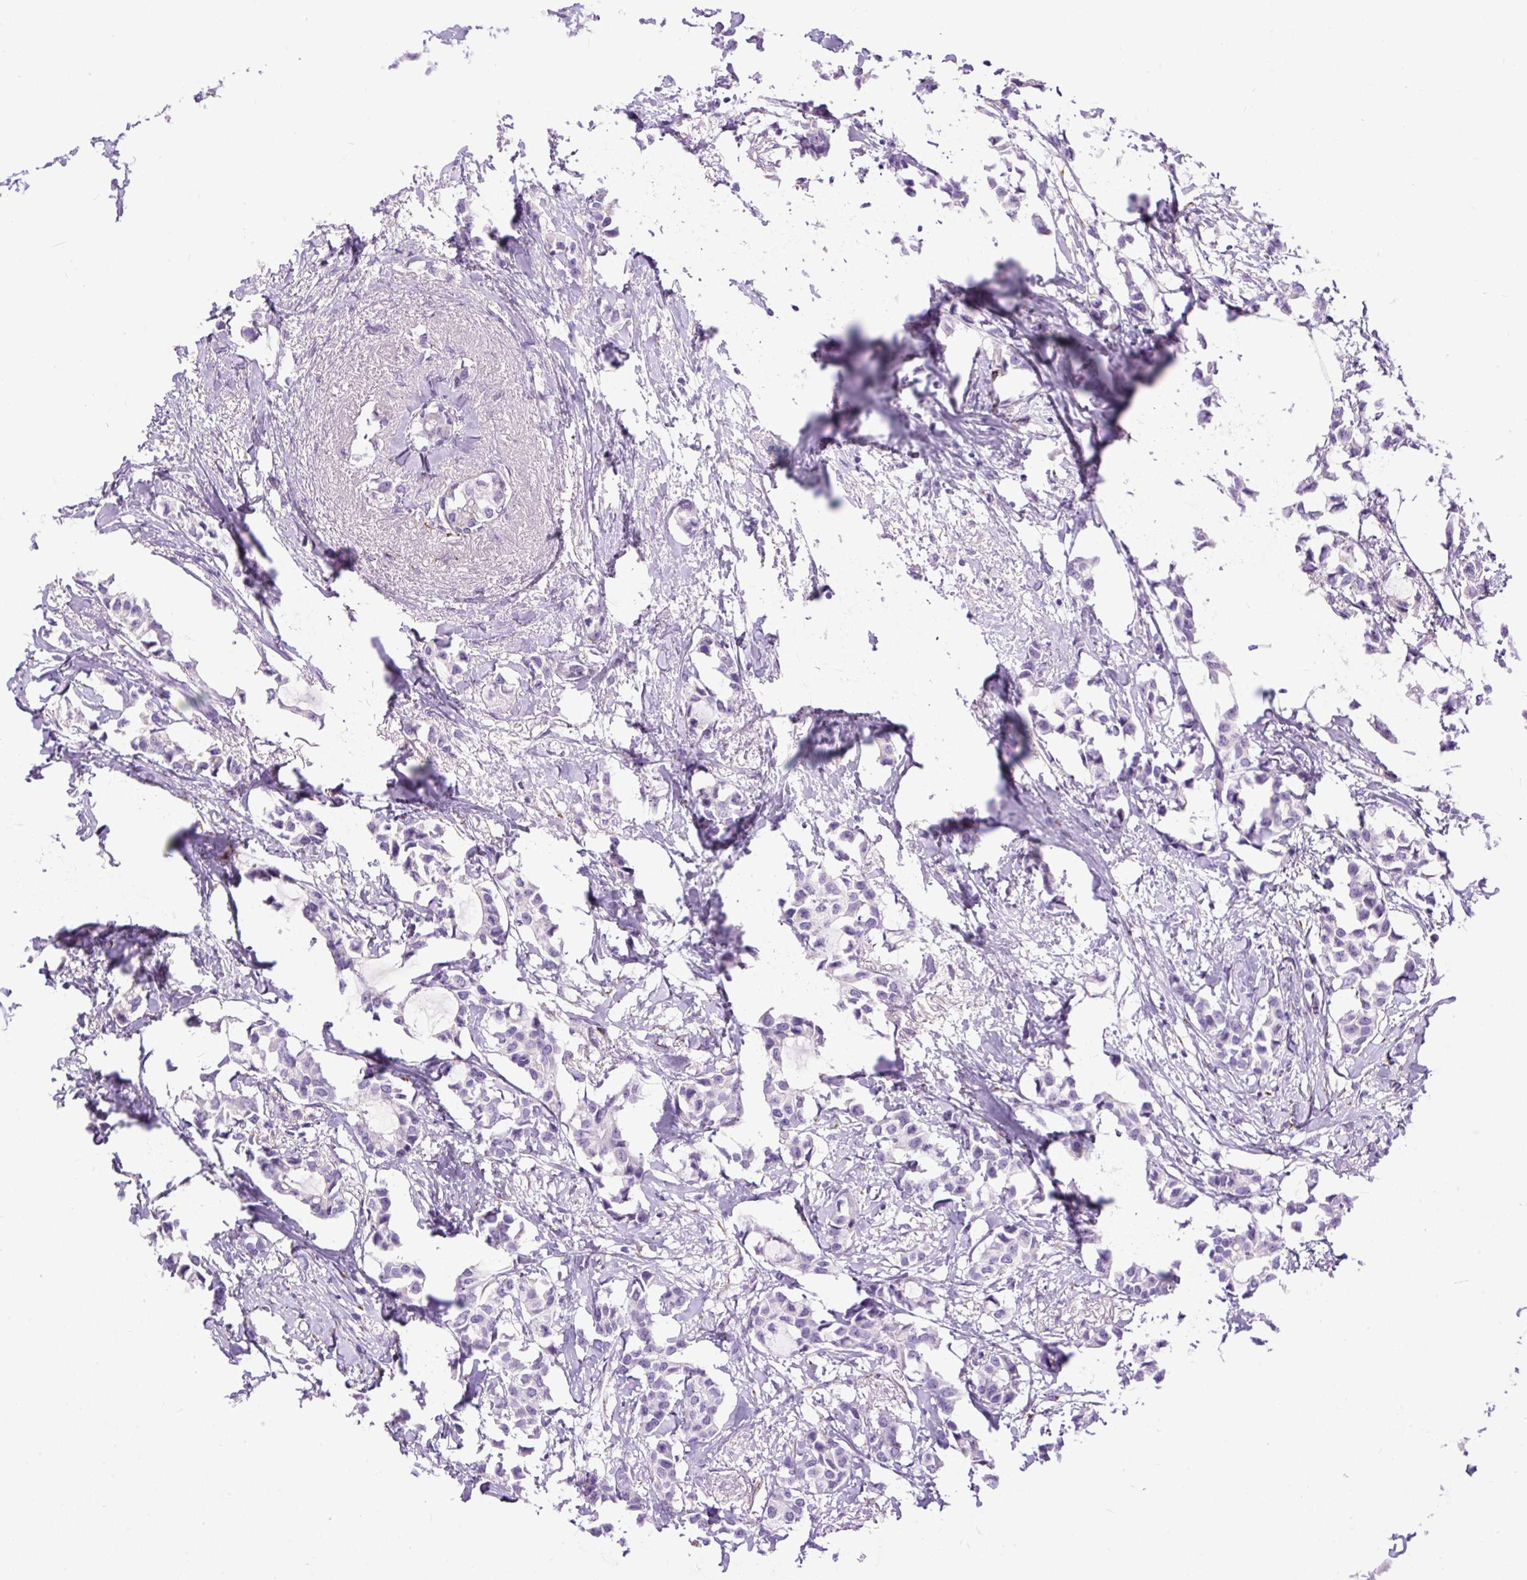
{"staining": {"intensity": "negative", "quantity": "none", "location": "none"}, "tissue": "breast cancer", "cell_type": "Tumor cells", "image_type": "cancer", "snomed": [{"axis": "morphology", "description": "Duct carcinoma"}, {"axis": "topography", "description": "Breast"}], "caption": "DAB immunohistochemical staining of infiltrating ductal carcinoma (breast) exhibits no significant expression in tumor cells.", "gene": "ZNF256", "patient": {"sex": "female", "age": 73}}